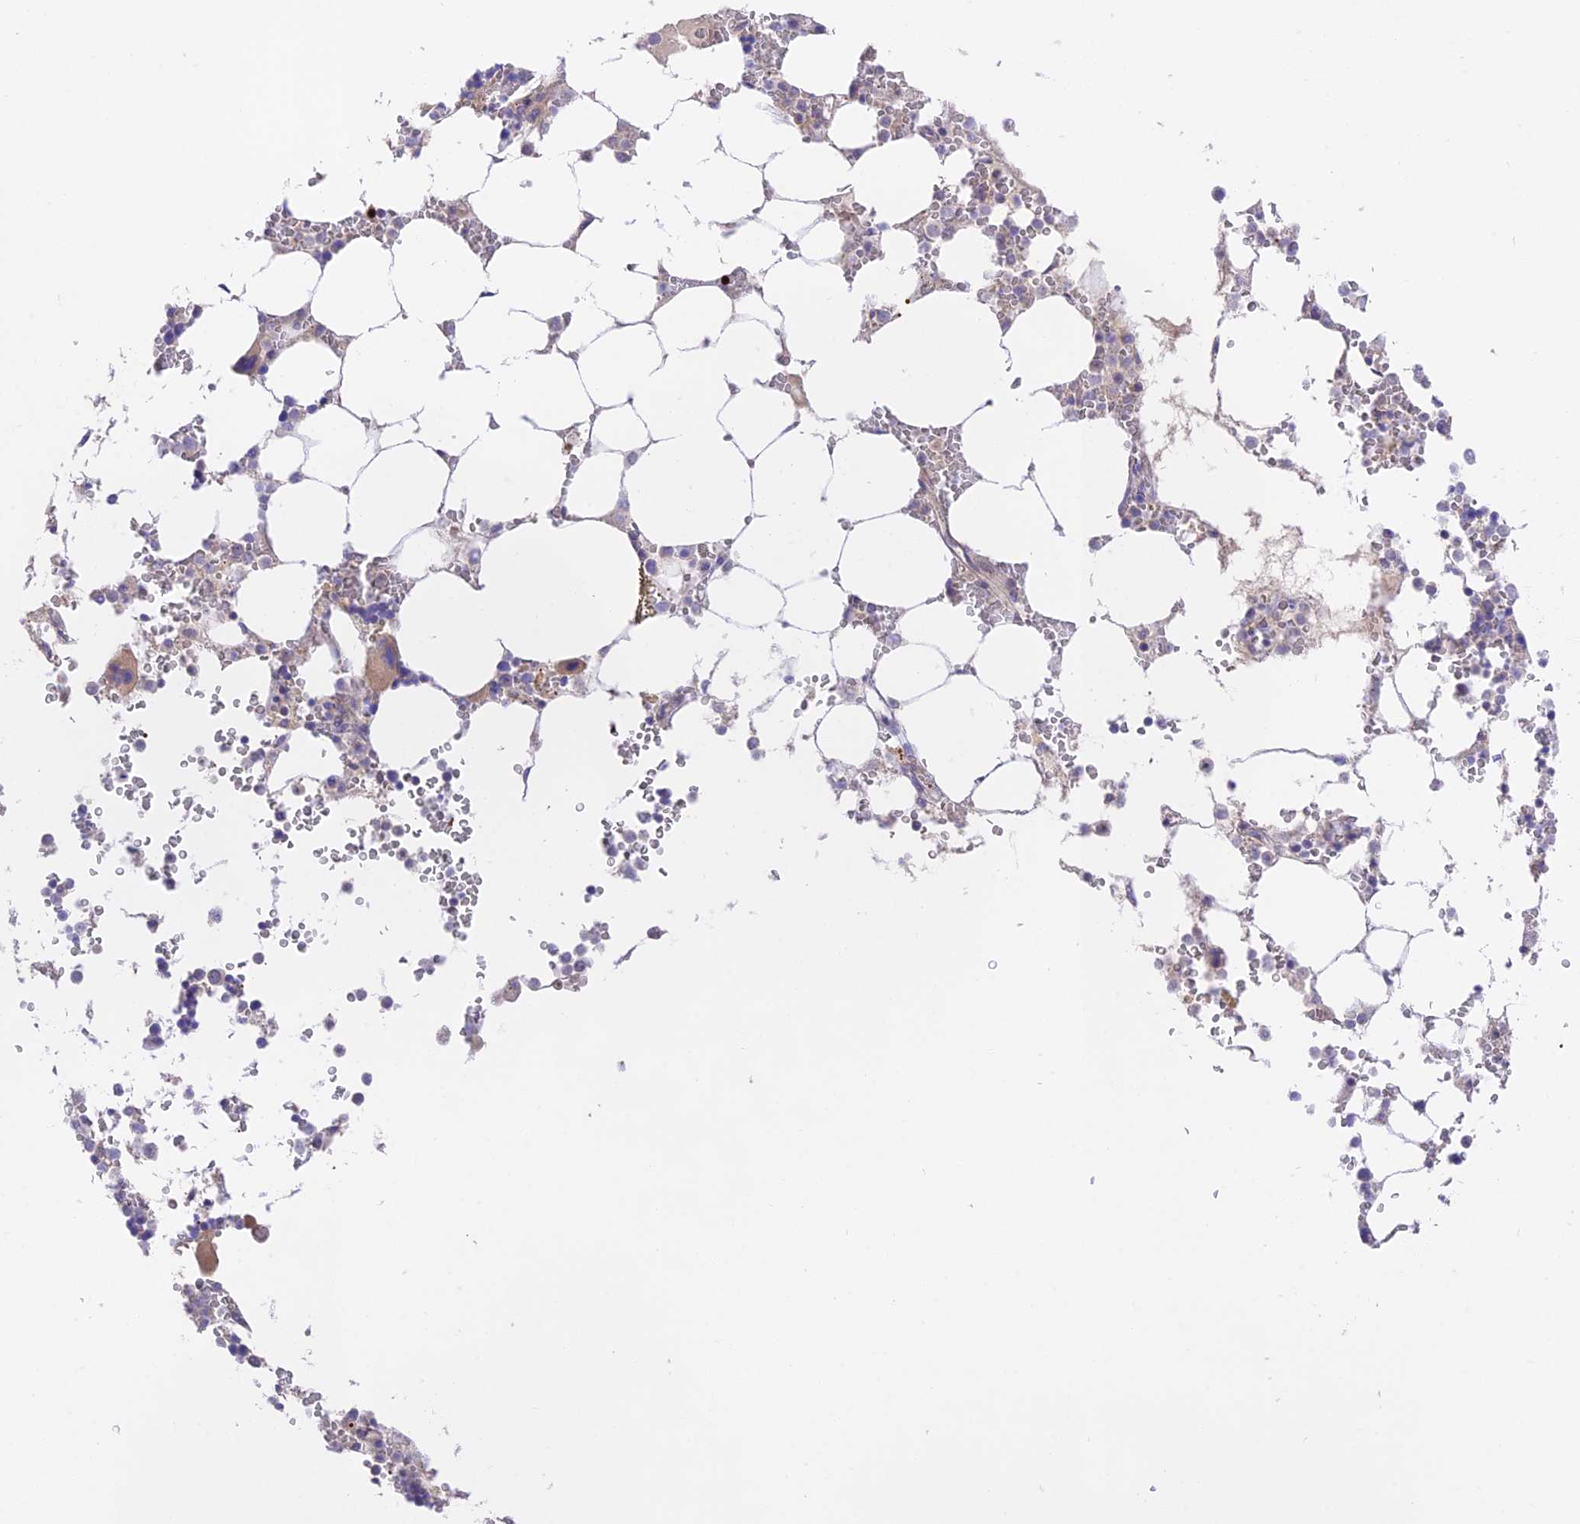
{"staining": {"intensity": "weak", "quantity": "<25%", "location": "cytoplasmic/membranous"}, "tissue": "bone marrow", "cell_type": "Hematopoietic cells", "image_type": "normal", "snomed": [{"axis": "morphology", "description": "Normal tissue, NOS"}, {"axis": "topography", "description": "Bone marrow"}], "caption": "A high-resolution micrograph shows immunohistochemistry (IHC) staining of normal bone marrow, which reveals no significant expression in hematopoietic cells.", "gene": "CAMSAP3", "patient": {"sex": "male", "age": 64}}